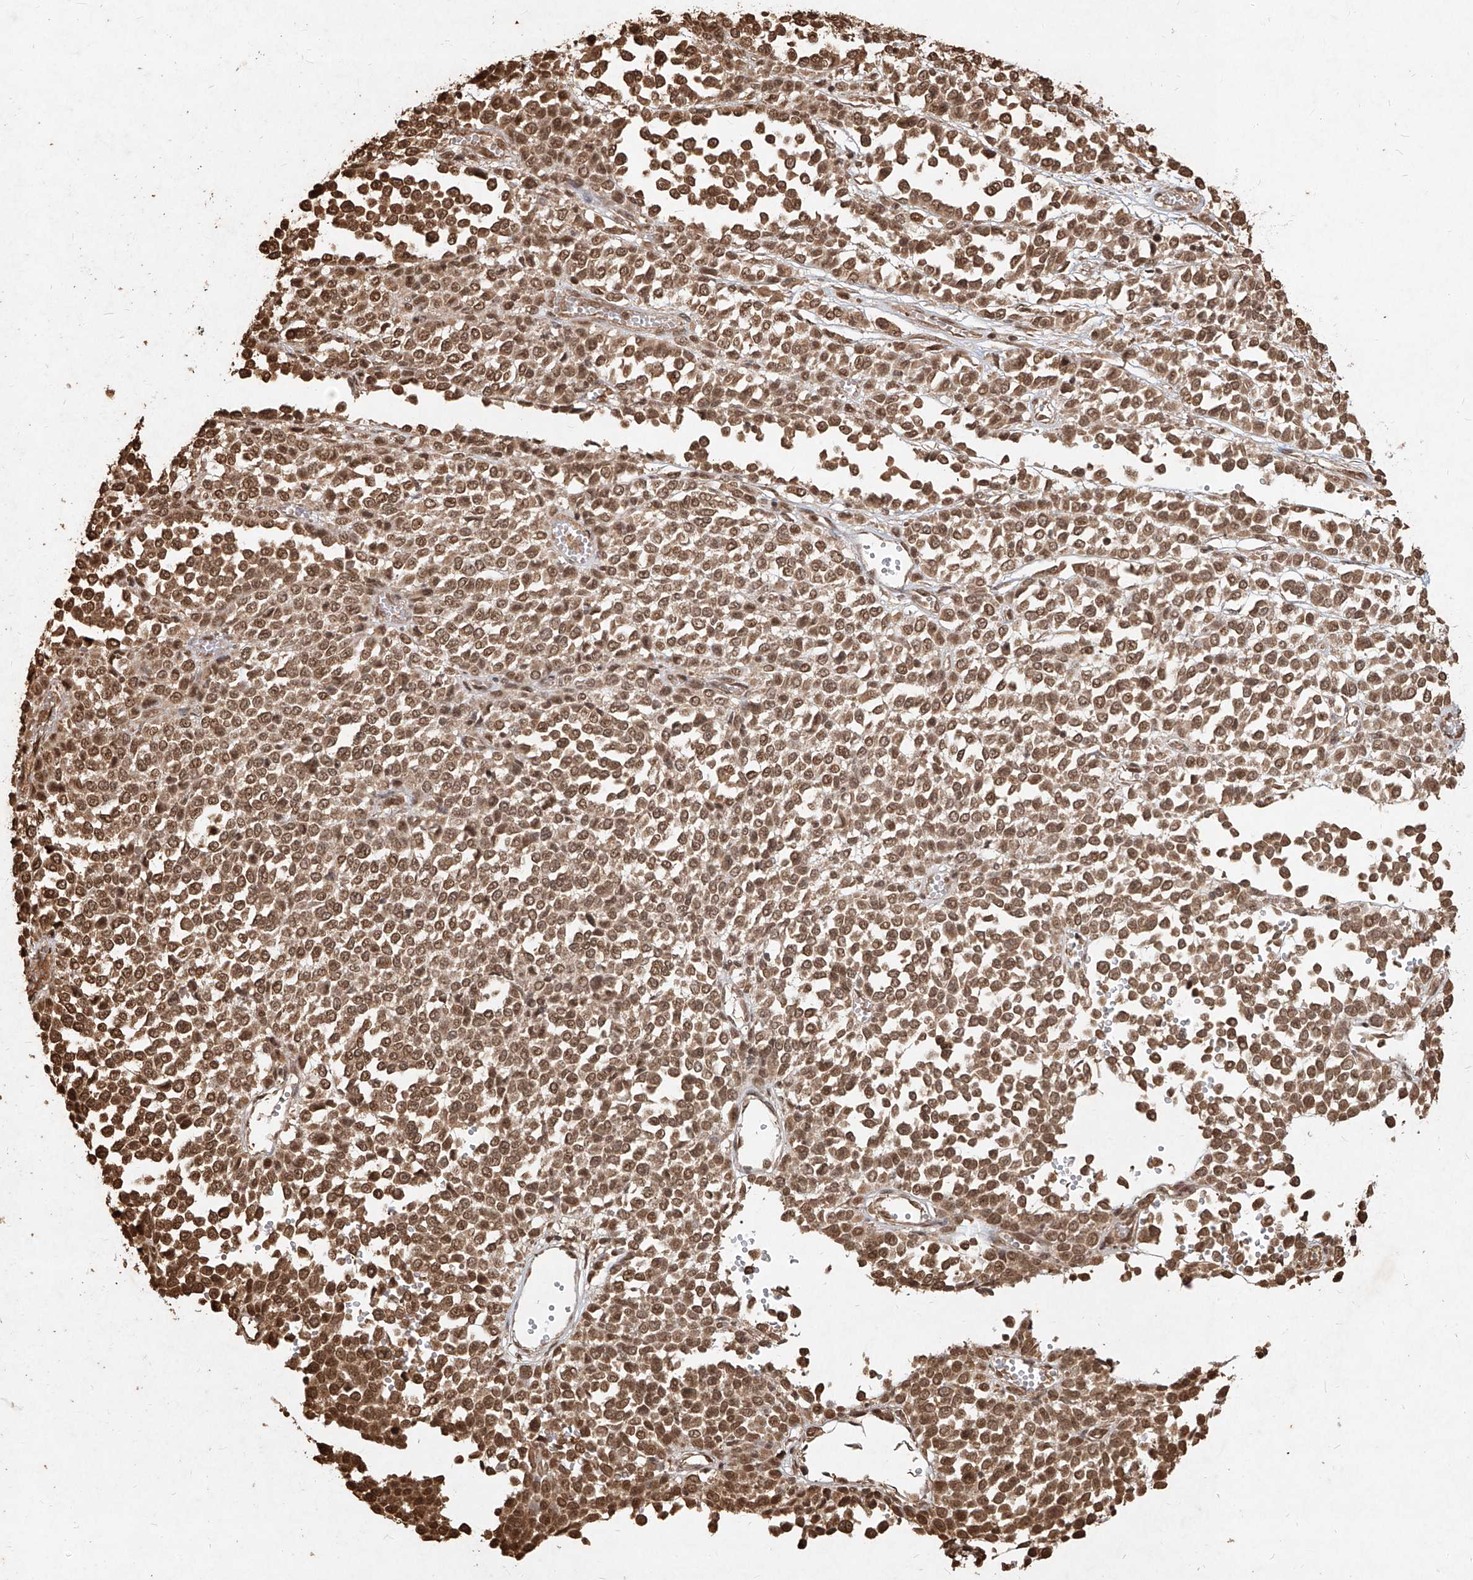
{"staining": {"intensity": "moderate", "quantity": ">75%", "location": "cytoplasmic/membranous,nuclear"}, "tissue": "melanoma", "cell_type": "Tumor cells", "image_type": "cancer", "snomed": [{"axis": "morphology", "description": "Malignant melanoma, Metastatic site"}, {"axis": "topography", "description": "Pancreas"}], "caption": "A high-resolution histopathology image shows immunohistochemistry staining of malignant melanoma (metastatic site), which shows moderate cytoplasmic/membranous and nuclear staining in approximately >75% of tumor cells. The staining was performed using DAB, with brown indicating positive protein expression. Nuclei are stained blue with hematoxylin.", "gene": "UBE2K", "patient": {"sex": "female", "age": 30}}